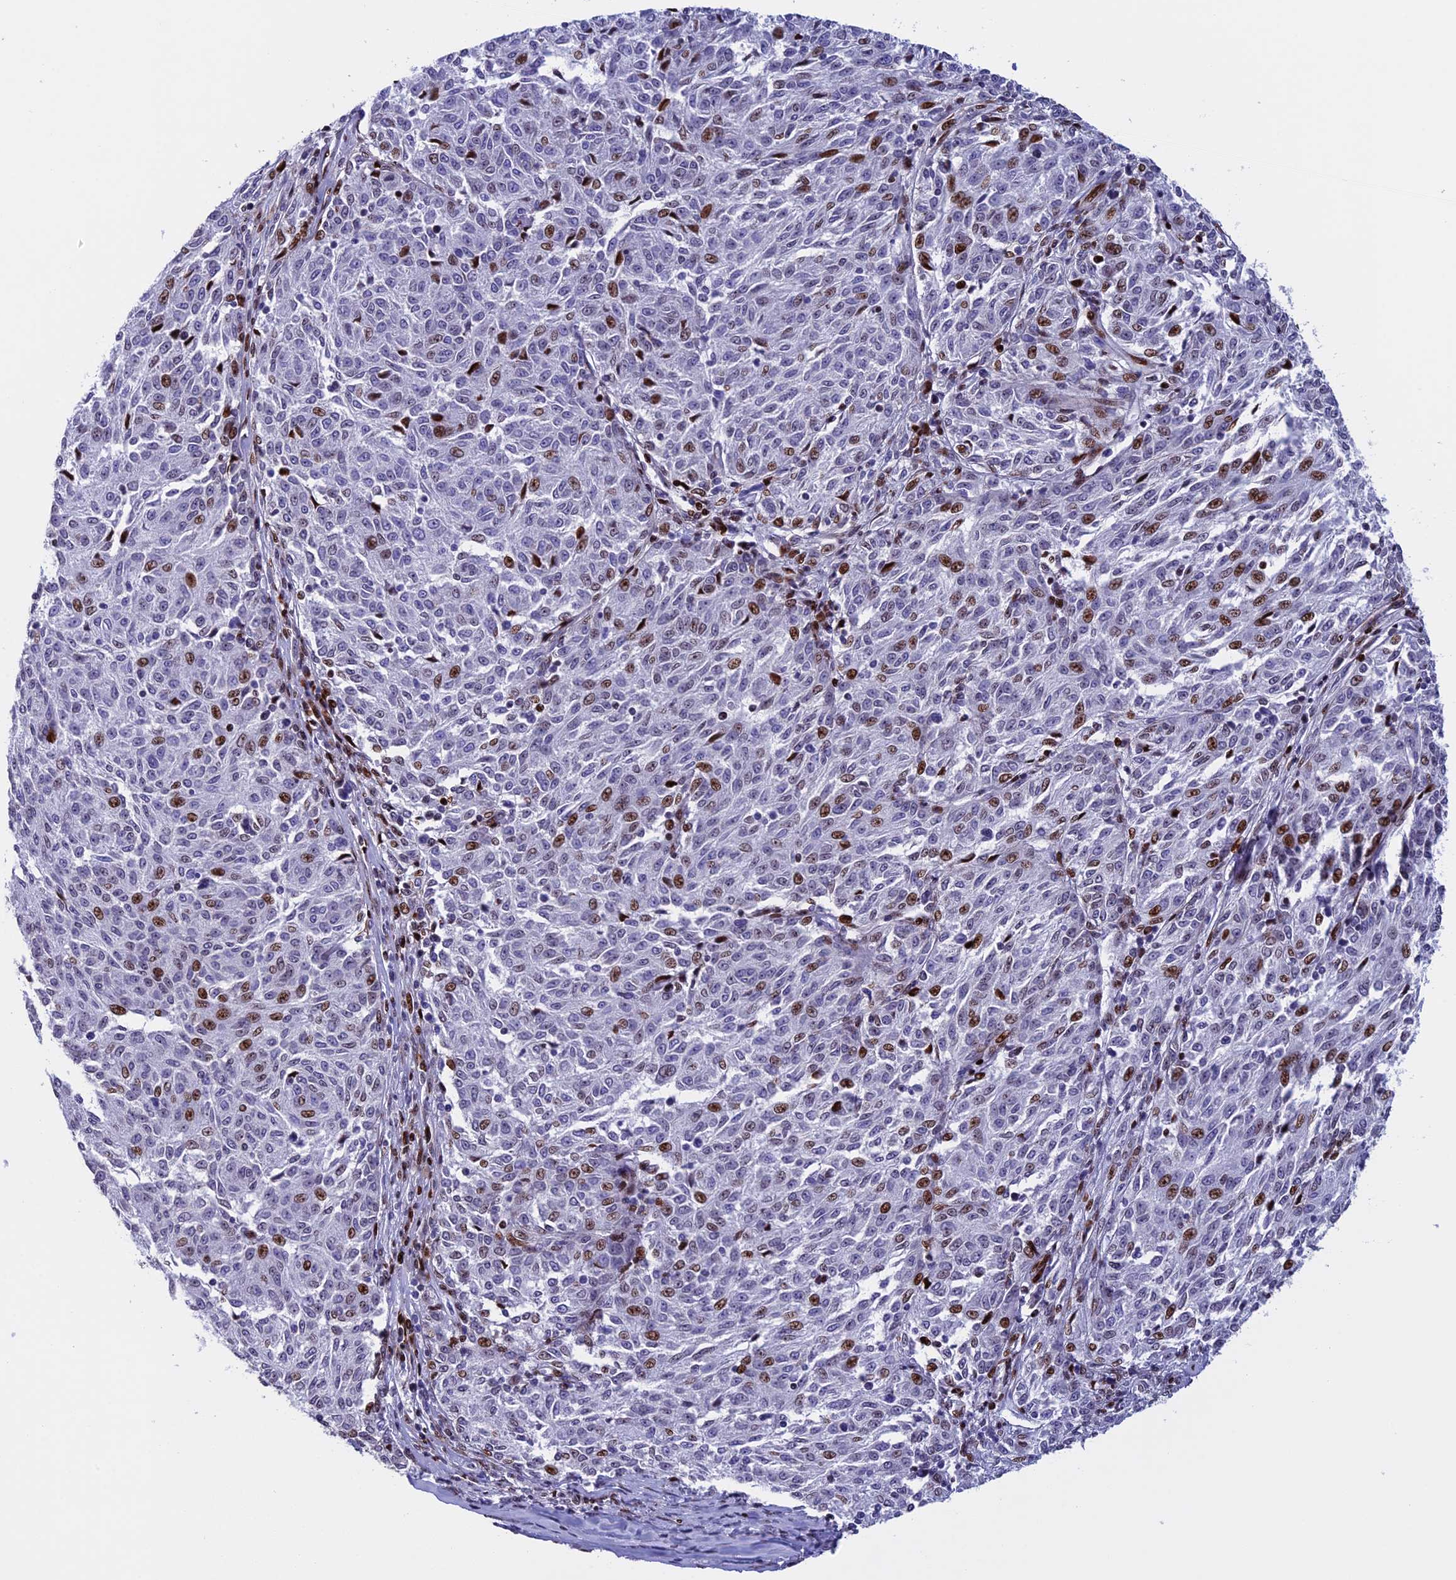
{"staining": {"intensity": "moderate", "quantity": "25%-75%", "location": "nuclear"}, "tissue": "melanoma", "cell_type": "Tumor cells", "image_type": "cancer", "snomed": [{"axis": "morphology", "description": "Malignant melanoma, NOS"}, {"axis": "topography", "description": "Skin"}], "caption": "An image of human melanoma stained for a protein exhibits moderate nuclear brown staining in tumor cells. (DAB (3,3'-diaminobenzidine) IHC with brightfield microscopy, high magnification).", "gene": "BTBD3", "patient": {"sex": "female", "age": 72}}